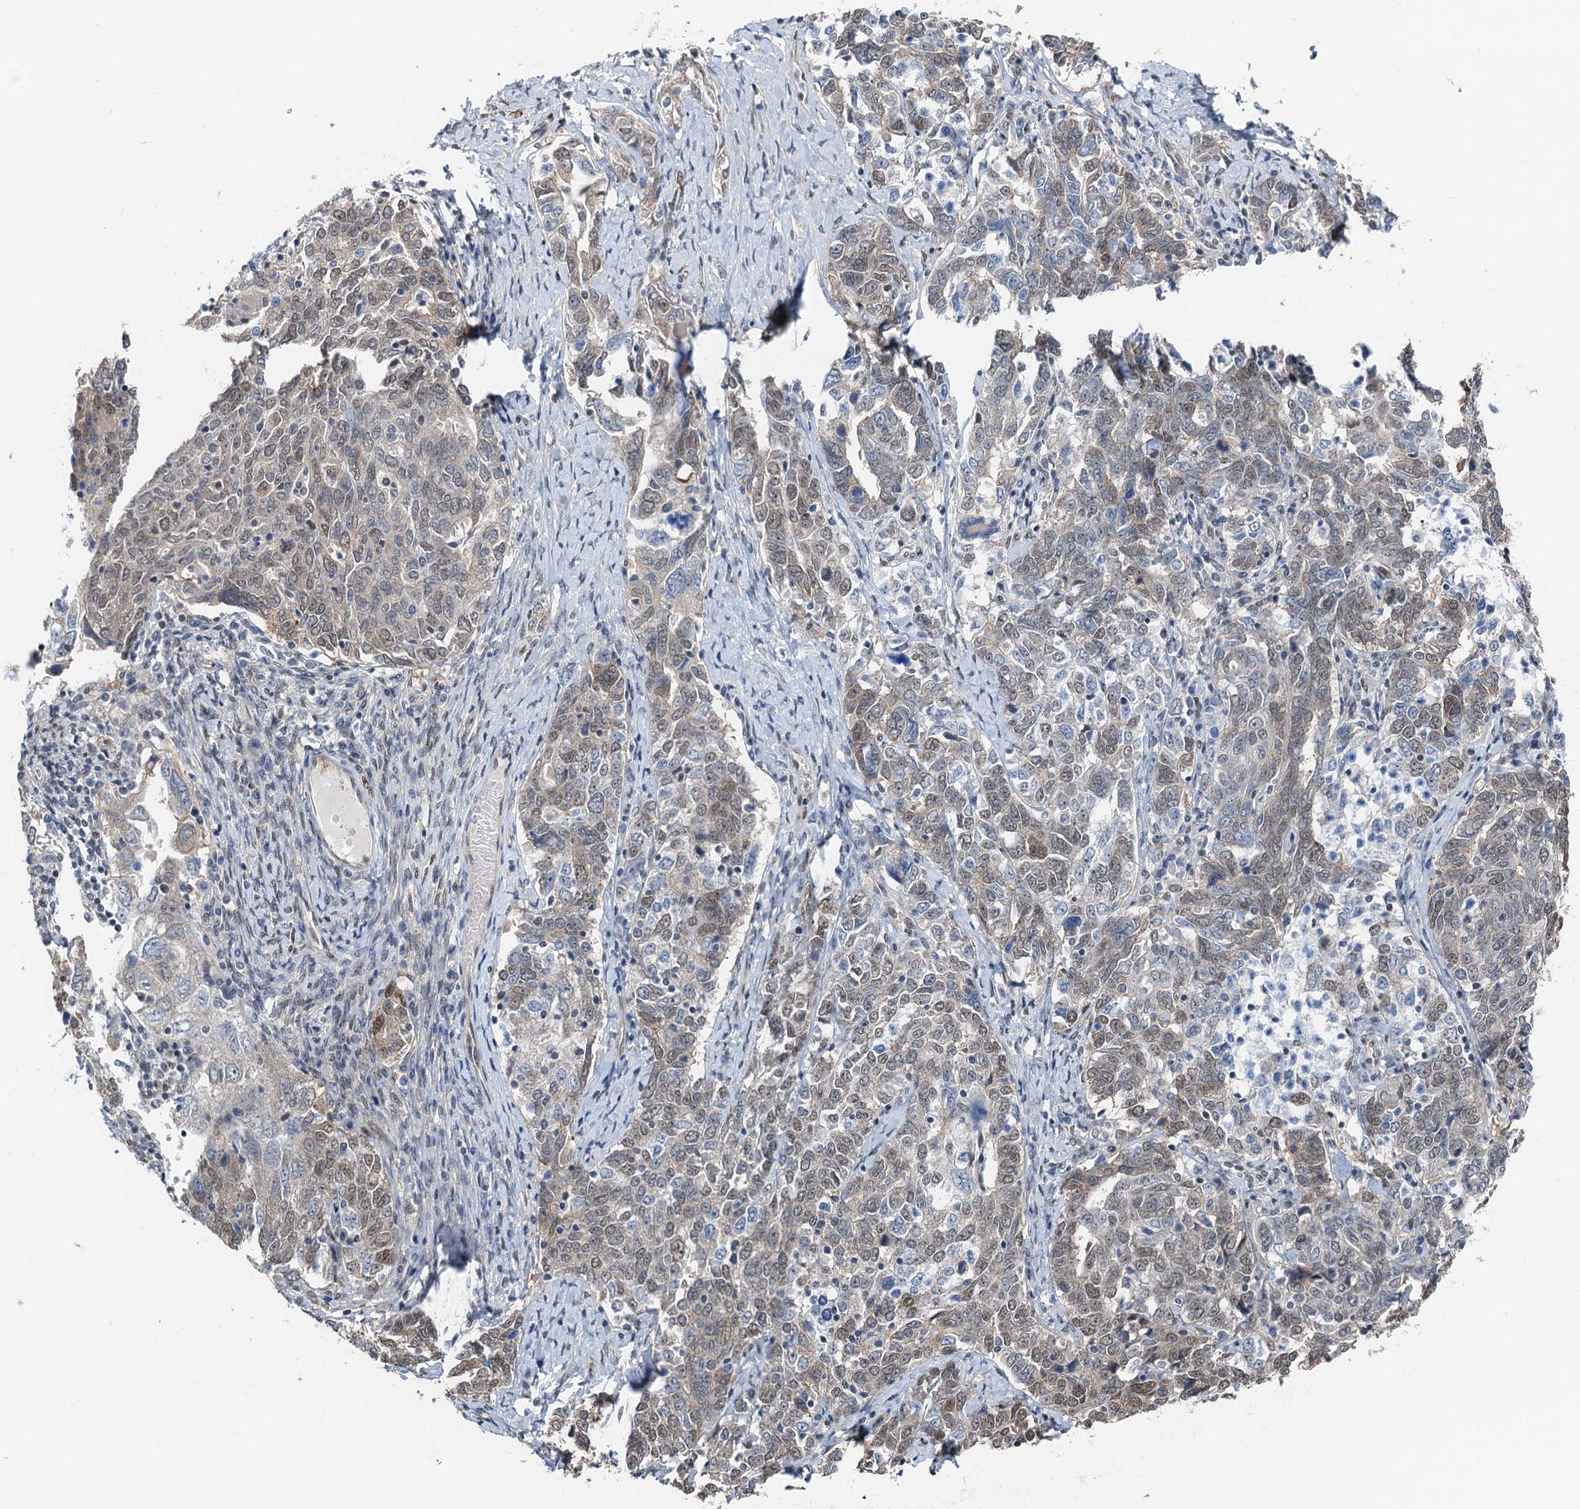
{"staining": {"intensity": "weak", "quantity": "25%-75%", "location": "nuclear"}, "tissue": "ovarian cancer", "cell_type": "Tumor cells", "image_type": "cancer", "snomed": [{"axis": "morphology", "description": "Carcinoma, endometroid"}, {"axis": "topography", "description": "Ovary"}], "caption": "A high-resolution photomicrograph shows IHC staining of ovarian cancer, which reveals weak nuclear expression in approximately 25%-75% of tumor cells.", "gene": "CFDP1", "patient": {"sex": "female", "age": 62}}